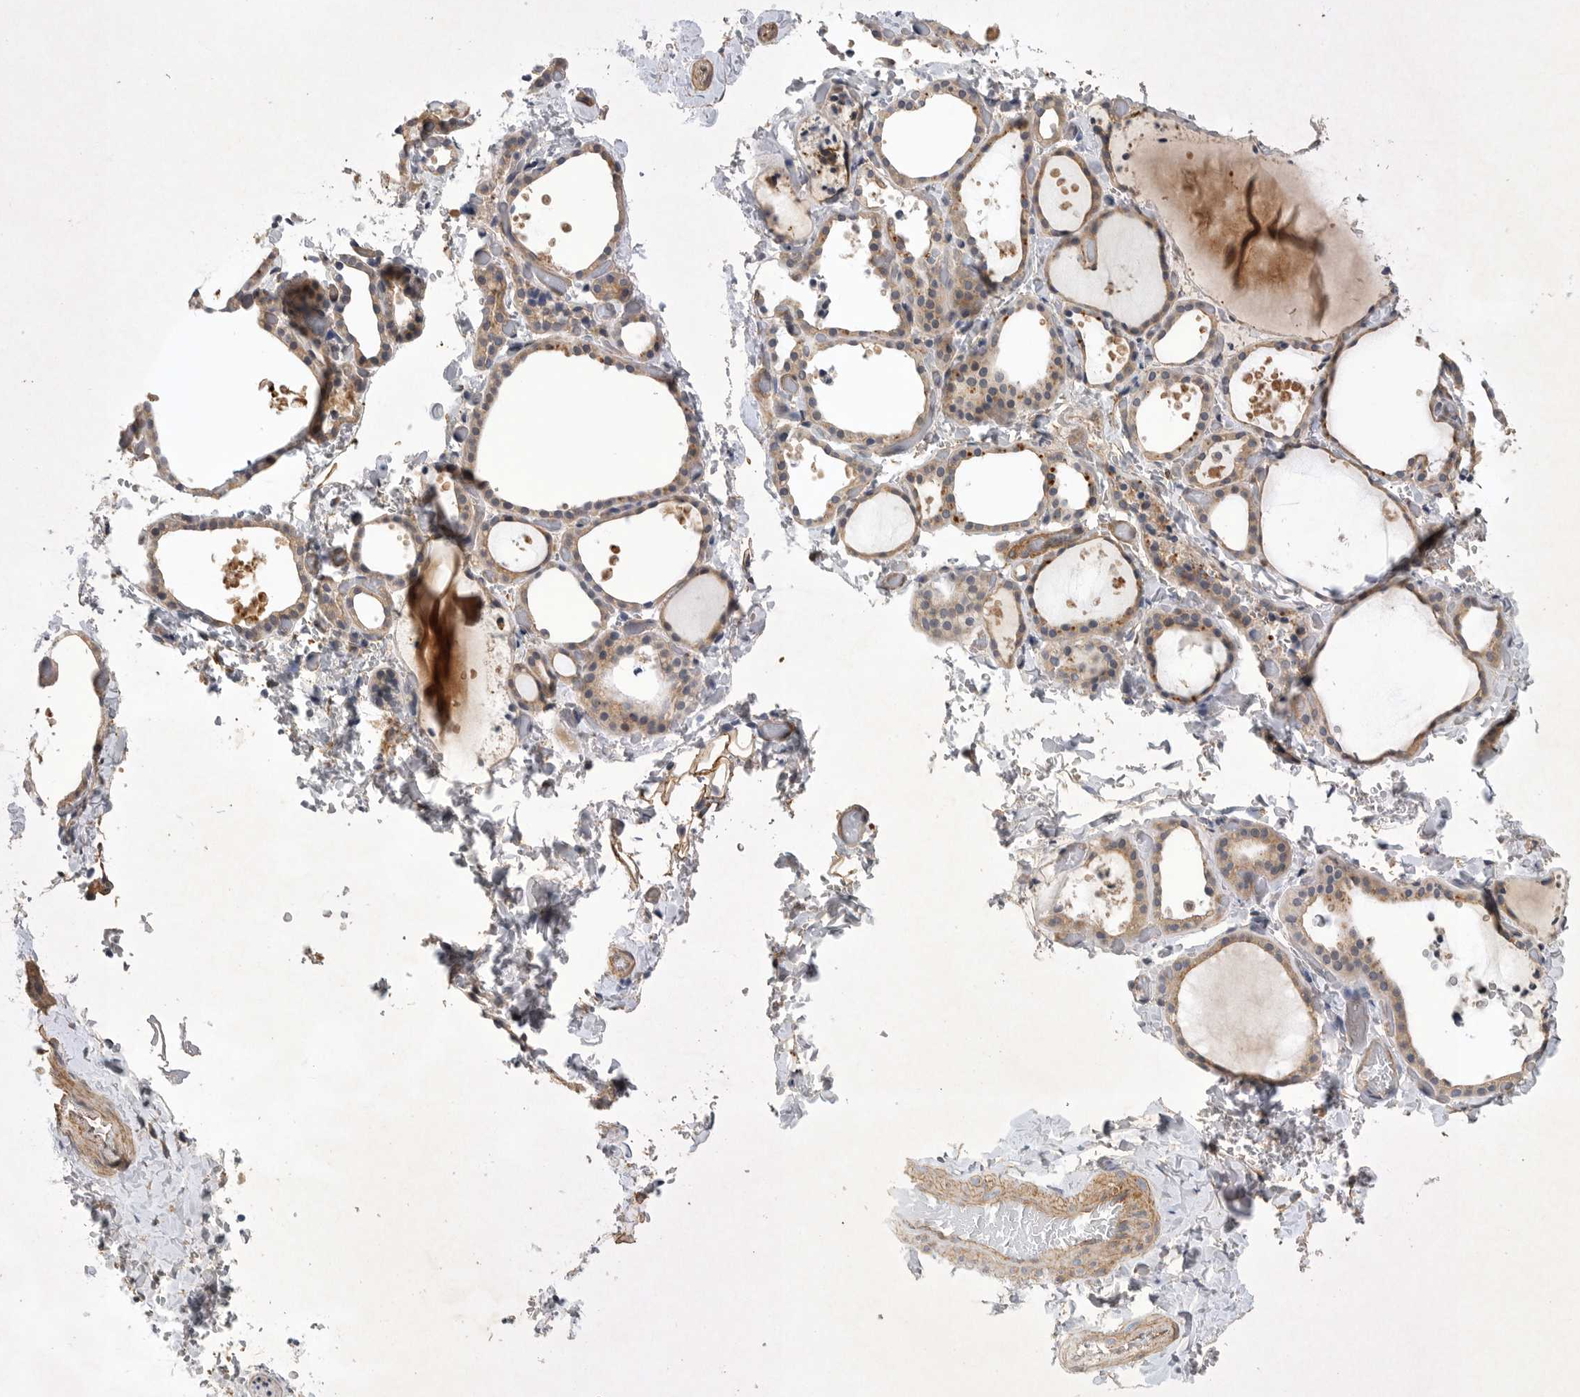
{"staining": {"intensity": "weak", "quantity": ">75%", "location": "cytoplasmic/membranous"}, "tissue": "thyroid gland", "cell_type": "Glandular cells", "image_type": "normal", "snomed": [{"axis": "morphology", "description": "Normal tissue, NOS"}, {"axis": "topography", "description": "Thyroid gland"}], "caption": "Protein analysis of normal thyroid gland displays weak cytoplasmic/membranous positivity in approximately >75% of glandular cells. Using DAB (brown) and hematoxylin (blue) stains, captured at high magnification using brightfield microscopy.", "gene": "ANKFY1", "patient": {"sex": "female", "age": 44}}